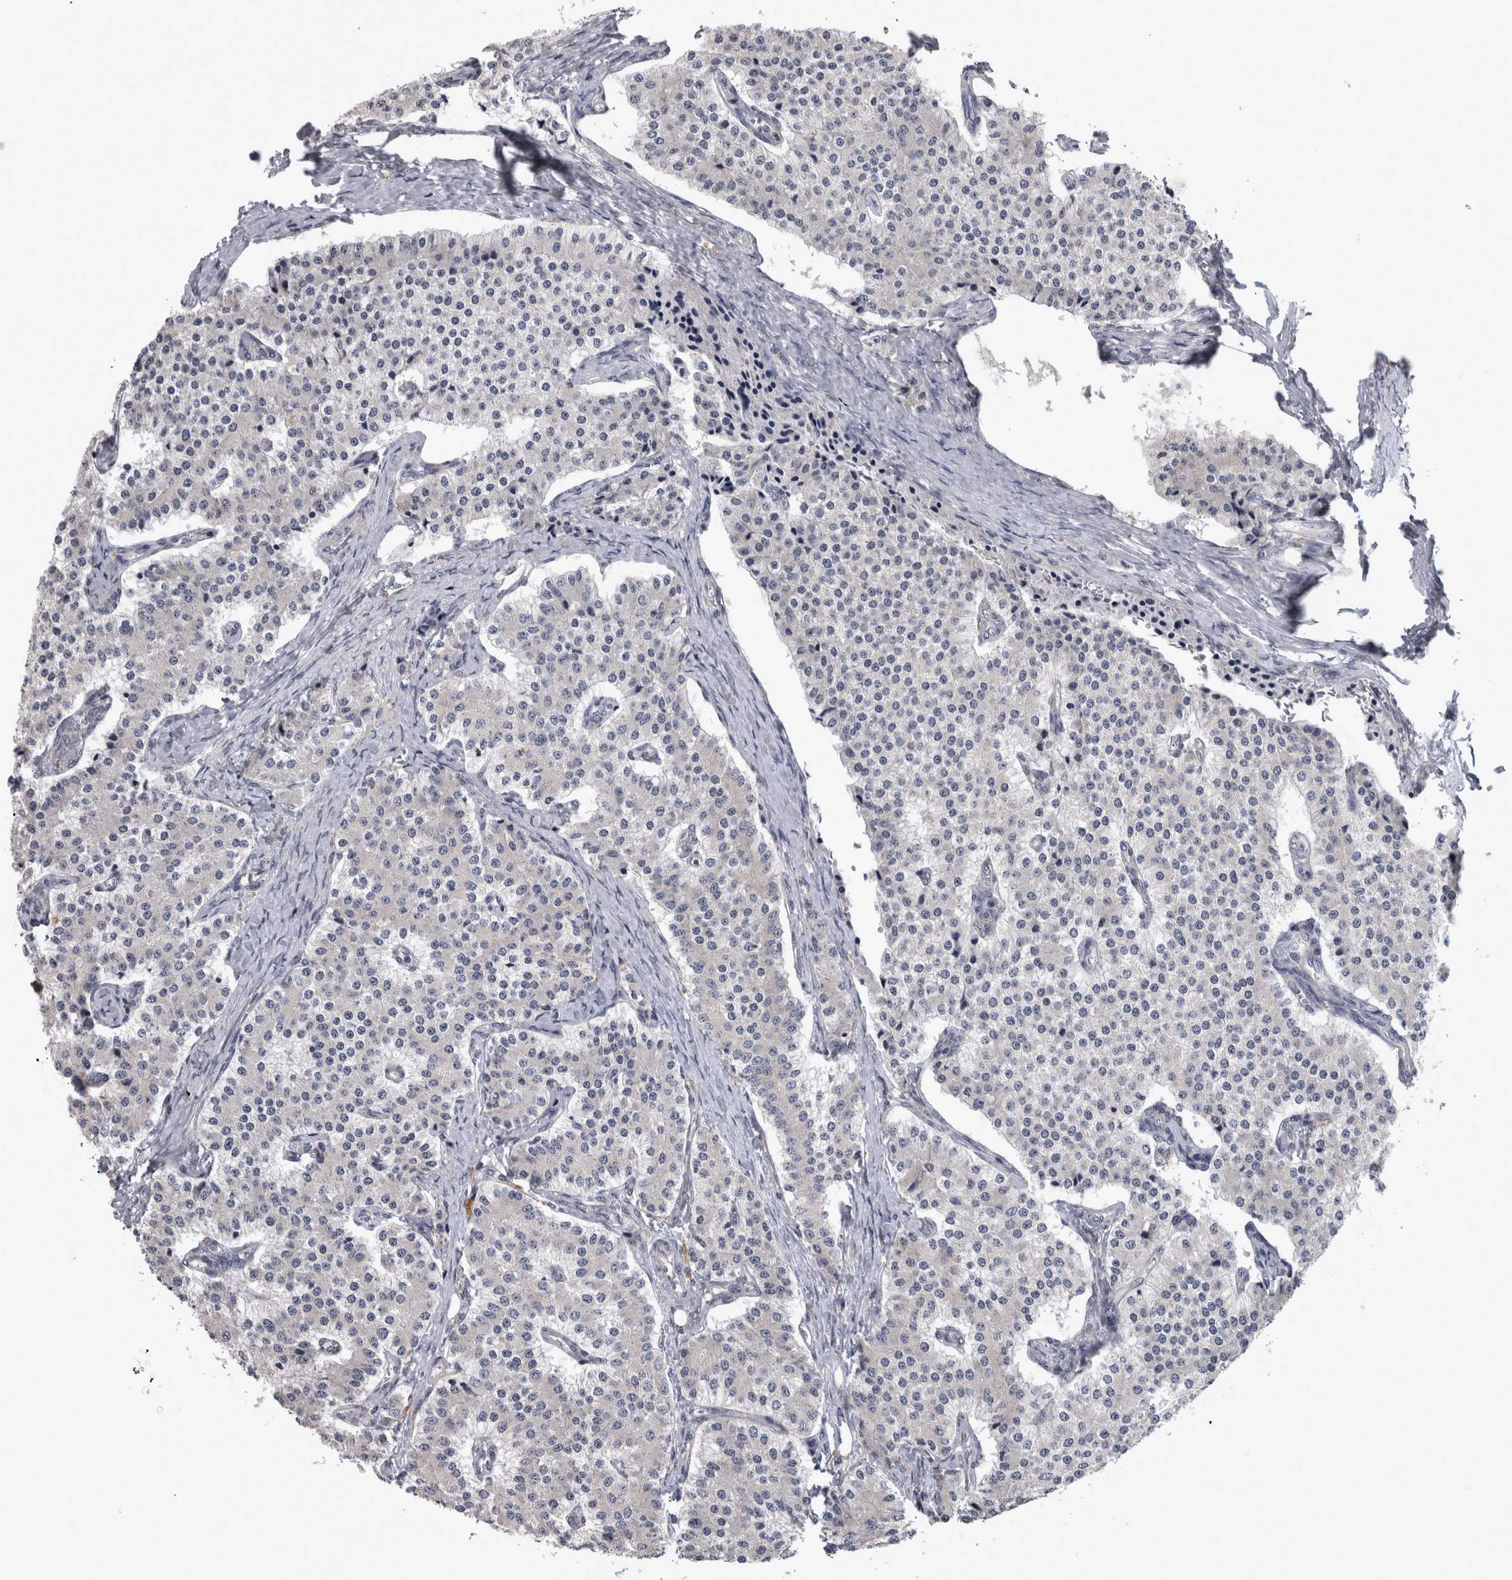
{"staining": {"intensity": "negative", "quantity": "none", "location": "none"}, "tissue": "carcinoid", "cell_type": "Tumor cells", "image_type": "cancer", "snomed": [{"axis": "morphology", "description": "Carcinoid, malignant, NOS"}, {"axis": "topography", "description": "Colon"}], "caption": "Immunohistochemical staining of human carcinoid exhibits no significant staining in tumor cells.", "gene": "PRKCI", "patient": {"sex": "female", "age": 52}}